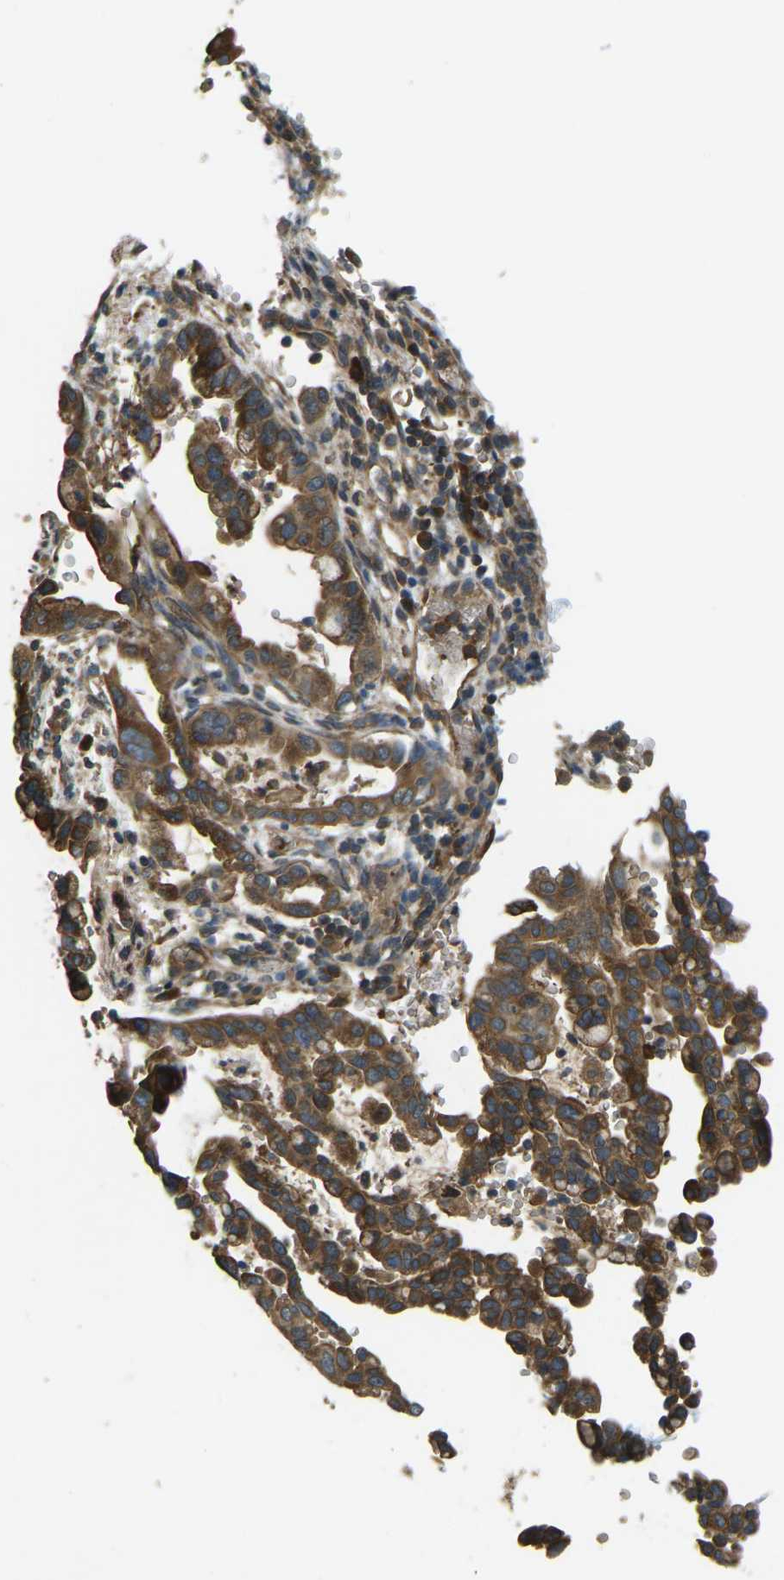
{"staining": {"intensity": "strong", "quantity": ">75%", "location": "cytoplasmic/membranous"}, "tissue": "pancreatic cancer", "cell_type": "Tumor cells", "image_type": "cancer", "snomed": [{"axis": "morphology", "description": "Adenocarcinoma, NOS"}, {"axis": "topography", "description": "Pancreas"}], "caption": "This photomicrograph displays pancreatic cancer stained with IHC to label a protein in brown. The cytoplasmic/membranous of tumor cells show strong positivity for the protein. Nuclei are counter-stained blue.", "gene": "ERGIC1", "patient": {"sex": "female", "age": 70}}